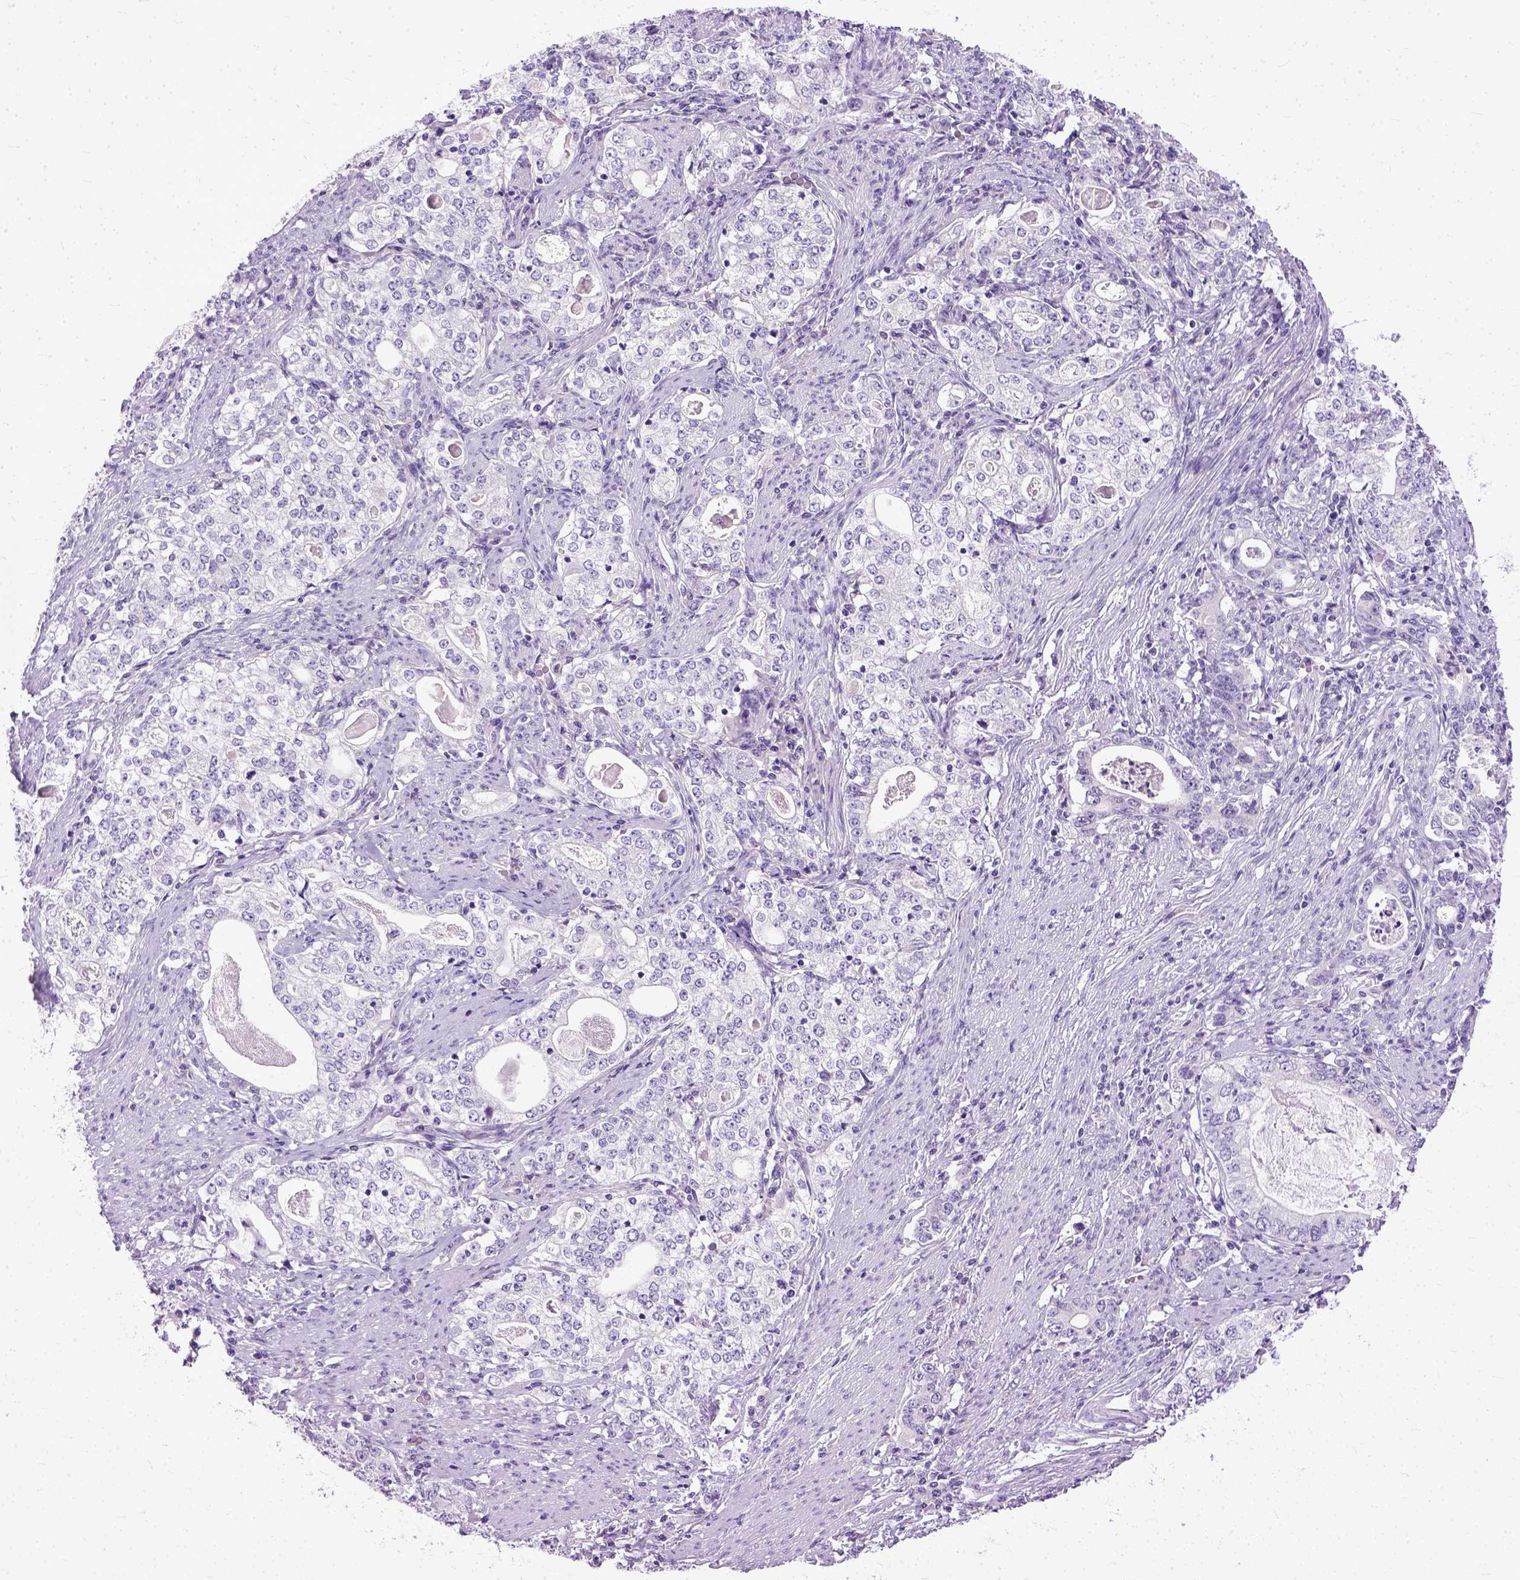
{"staining": {"intensity": "negative", "quantity": "none", "location": "none"}, "tissue": "stomach cancer", "cell_type": "Tumor cells", "image_type": "cancer", "snomed": [{"axis": "morphology", "description": "Adenocarcinoma, NOS"}, {"axis": "topography", "description": "Stomach, lower"}], "caption": "An image of human adenocarcinoma (stomach) is negative for staining in tumor cells.", "gene": "TCEAL7", "patient": {"sex": "female", "age": 72}}